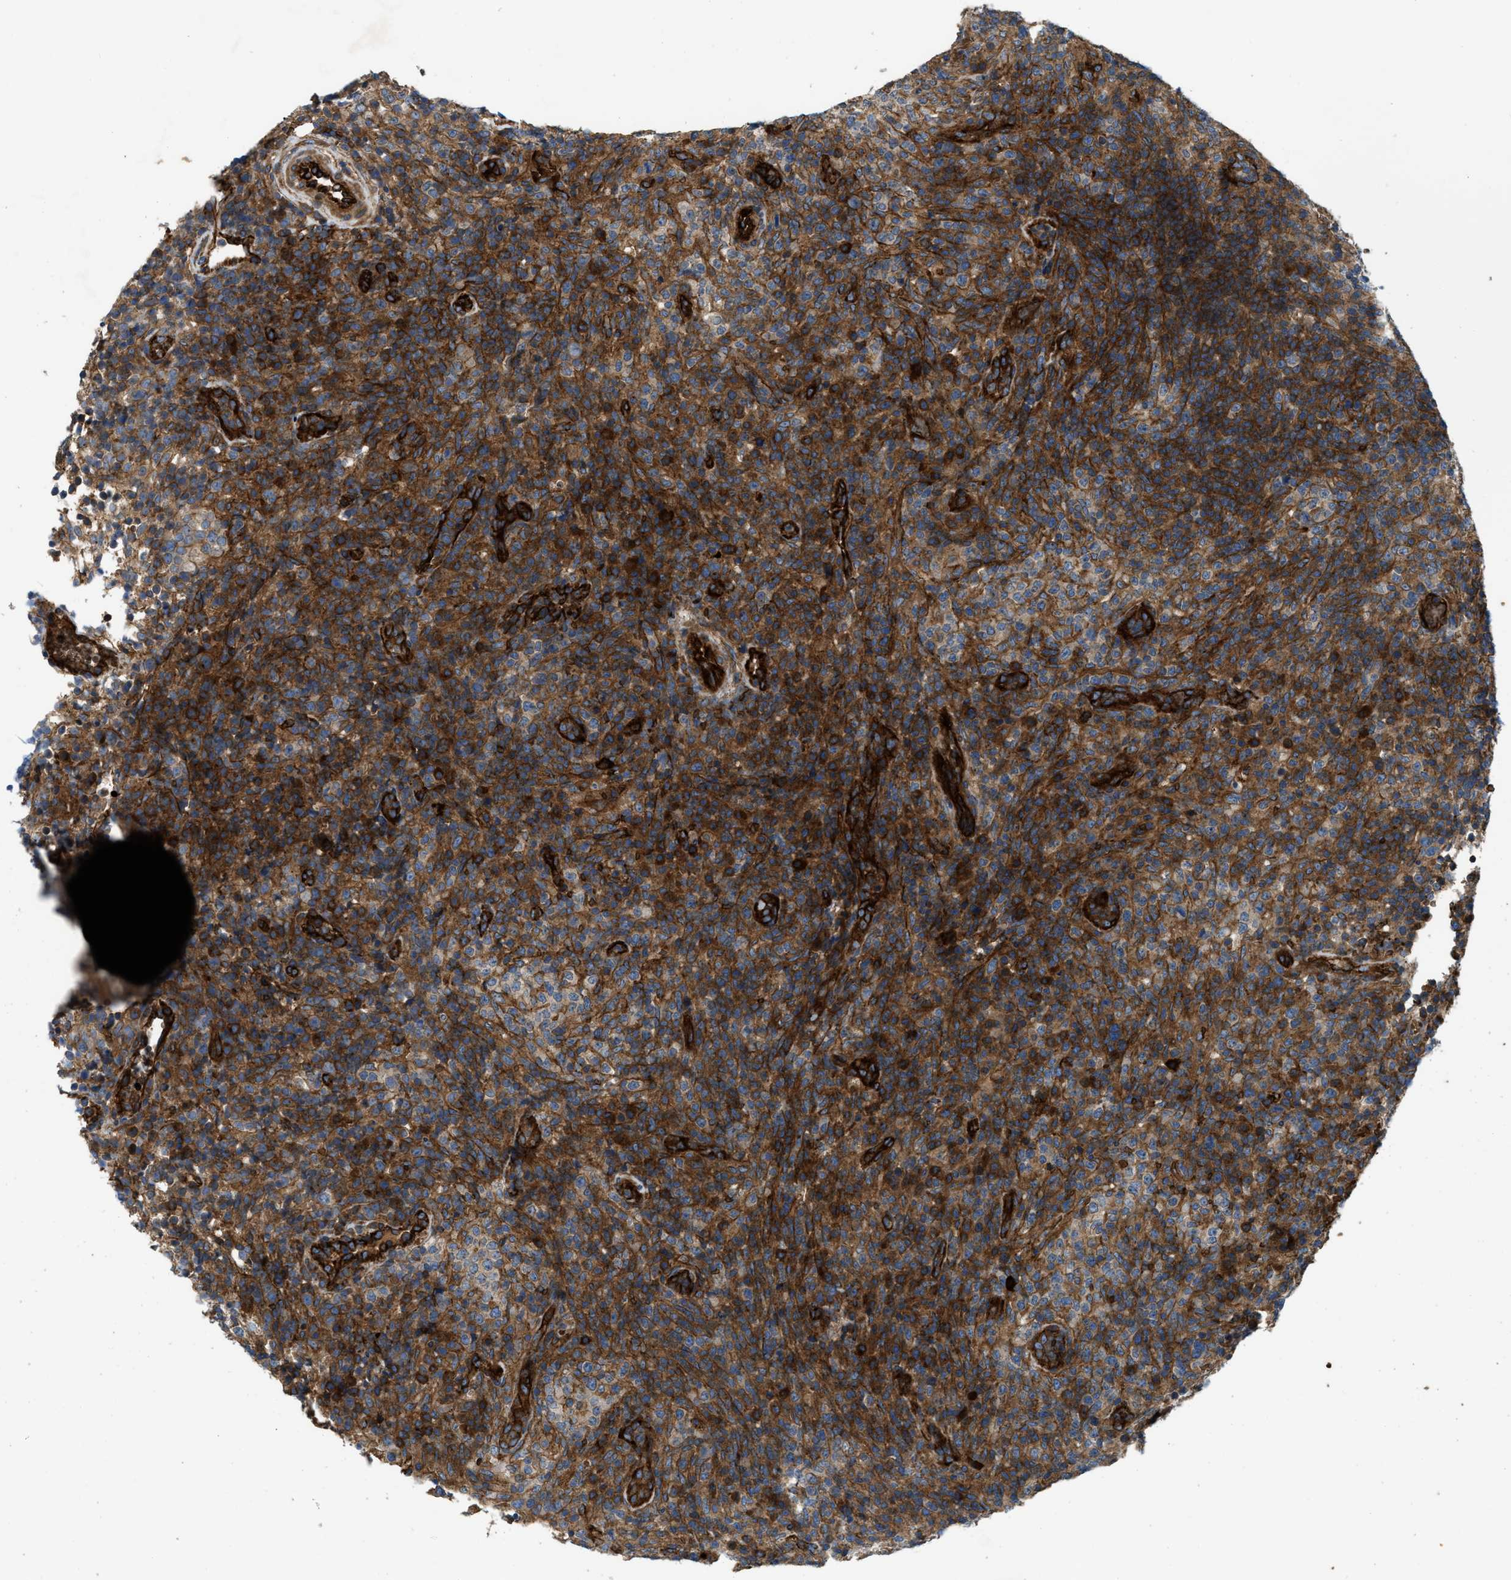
{"staining": {"intensity": "strong", "quantity": ">75%", "location": "cytoplasmic/membranous"}, "tissue": "lymphoma", "cell_type": "Tumor cells", "image_type": "cancer", "snomed": [{"axis": "morphology", "description": "Malignant lymphoma, non-Hodgkin's type, High grade"}, {"axis": "topography", "description": "Lymph node"}], "caption": "This is an image of immunohistochemistry staining of high-grade malignant lymphoma, non-Hodgkin's type, which shows strong expression in the cytoplasmic/membranous of tumor cells.", "gene": "ERC1", "patient": {"sex": "female", "age": 76}}